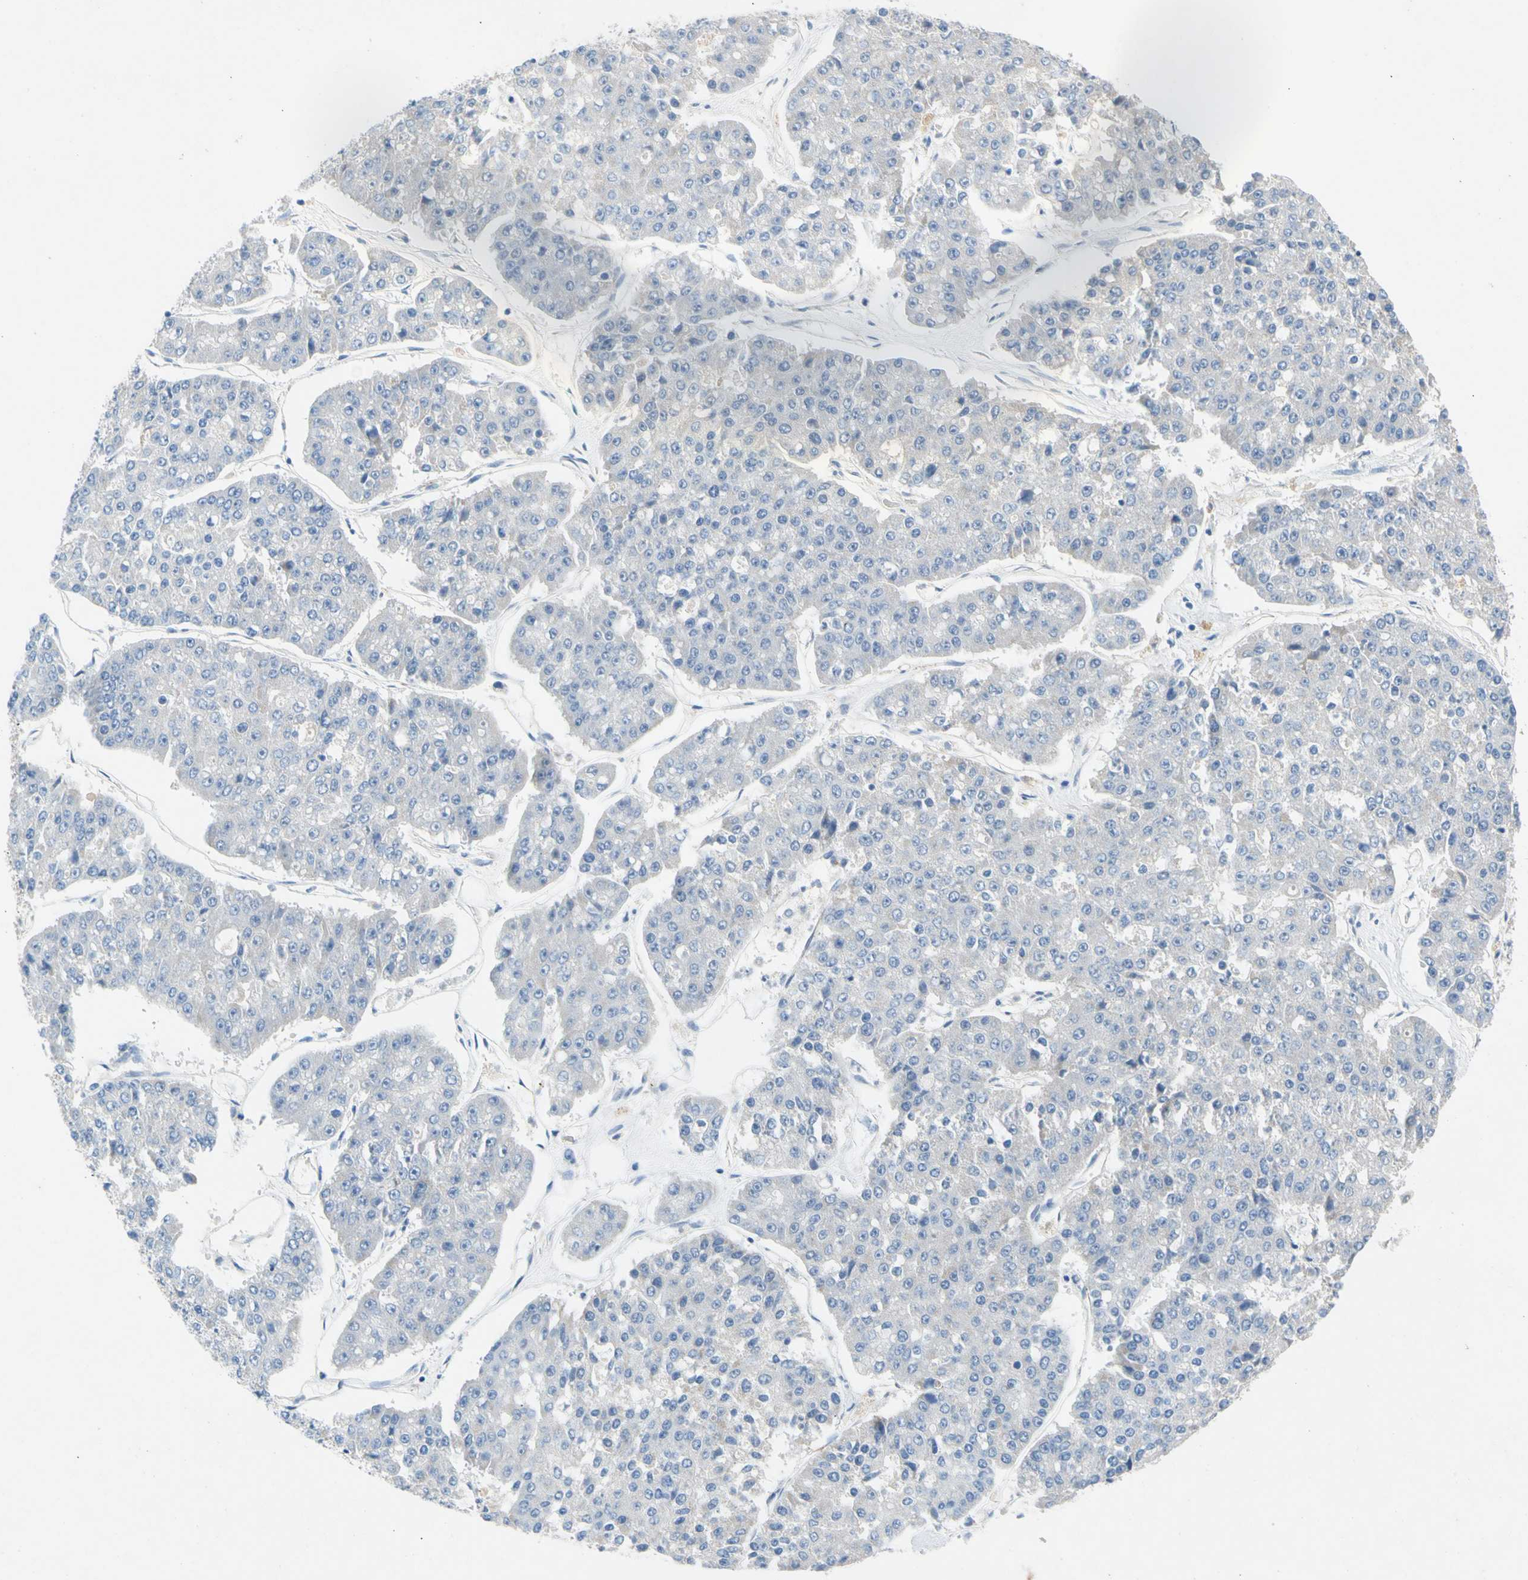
{"staining": {"intensity": "negative", "quantity": "none", "location": "none"}, "tissue": "pancreatic cancer", "cell_type": "Tumor cells", "image_type": "cancer", "snomed": [{"axis": "morphology", "description": "Adenocarcinoma, NOS"}, {"axis": "topography", "description": "Pancreas"}], "caption": "IHC of pancreatic cancer demonstrates no staining in tumor cells.", "gene": "GASK1B", "patient": {"sex": "male", "age": 50}}